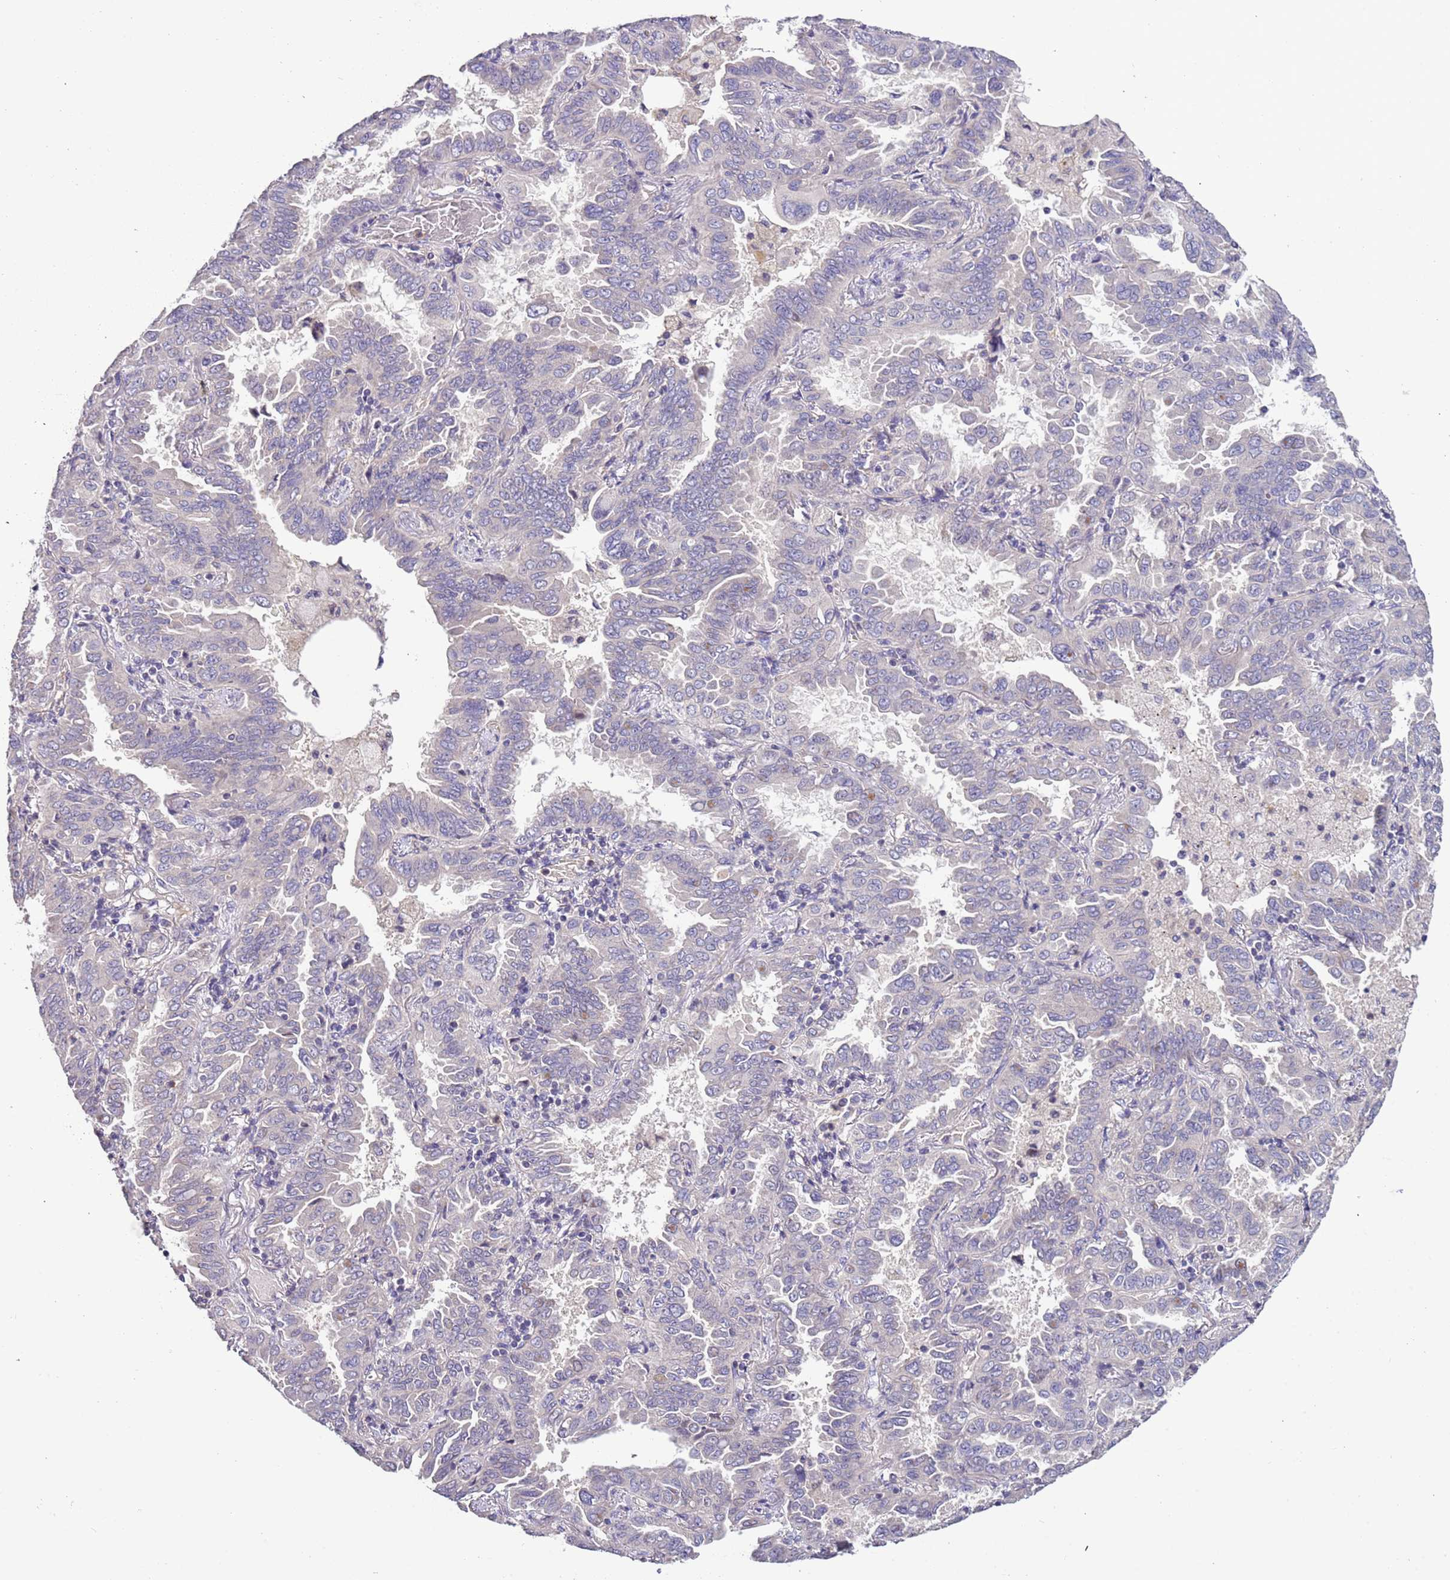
{"staining": {"intensity": "negative", "quantity": "none", "location": "none"}, "tissue": "lung cancer", "cell_type": "Tumor cells", "image_type": "cancer", "snomed": [{"axis": "morphology", "description": "Adenocarcinoma, NOS"}, {"axis": "topography", "description": "Lung"}], "caption": "Tumor cells are negative for protein expression in human adenocarcinoma (lung).", "gene": "LAMB4", "patient": {"sex": "male", "age": 64}}